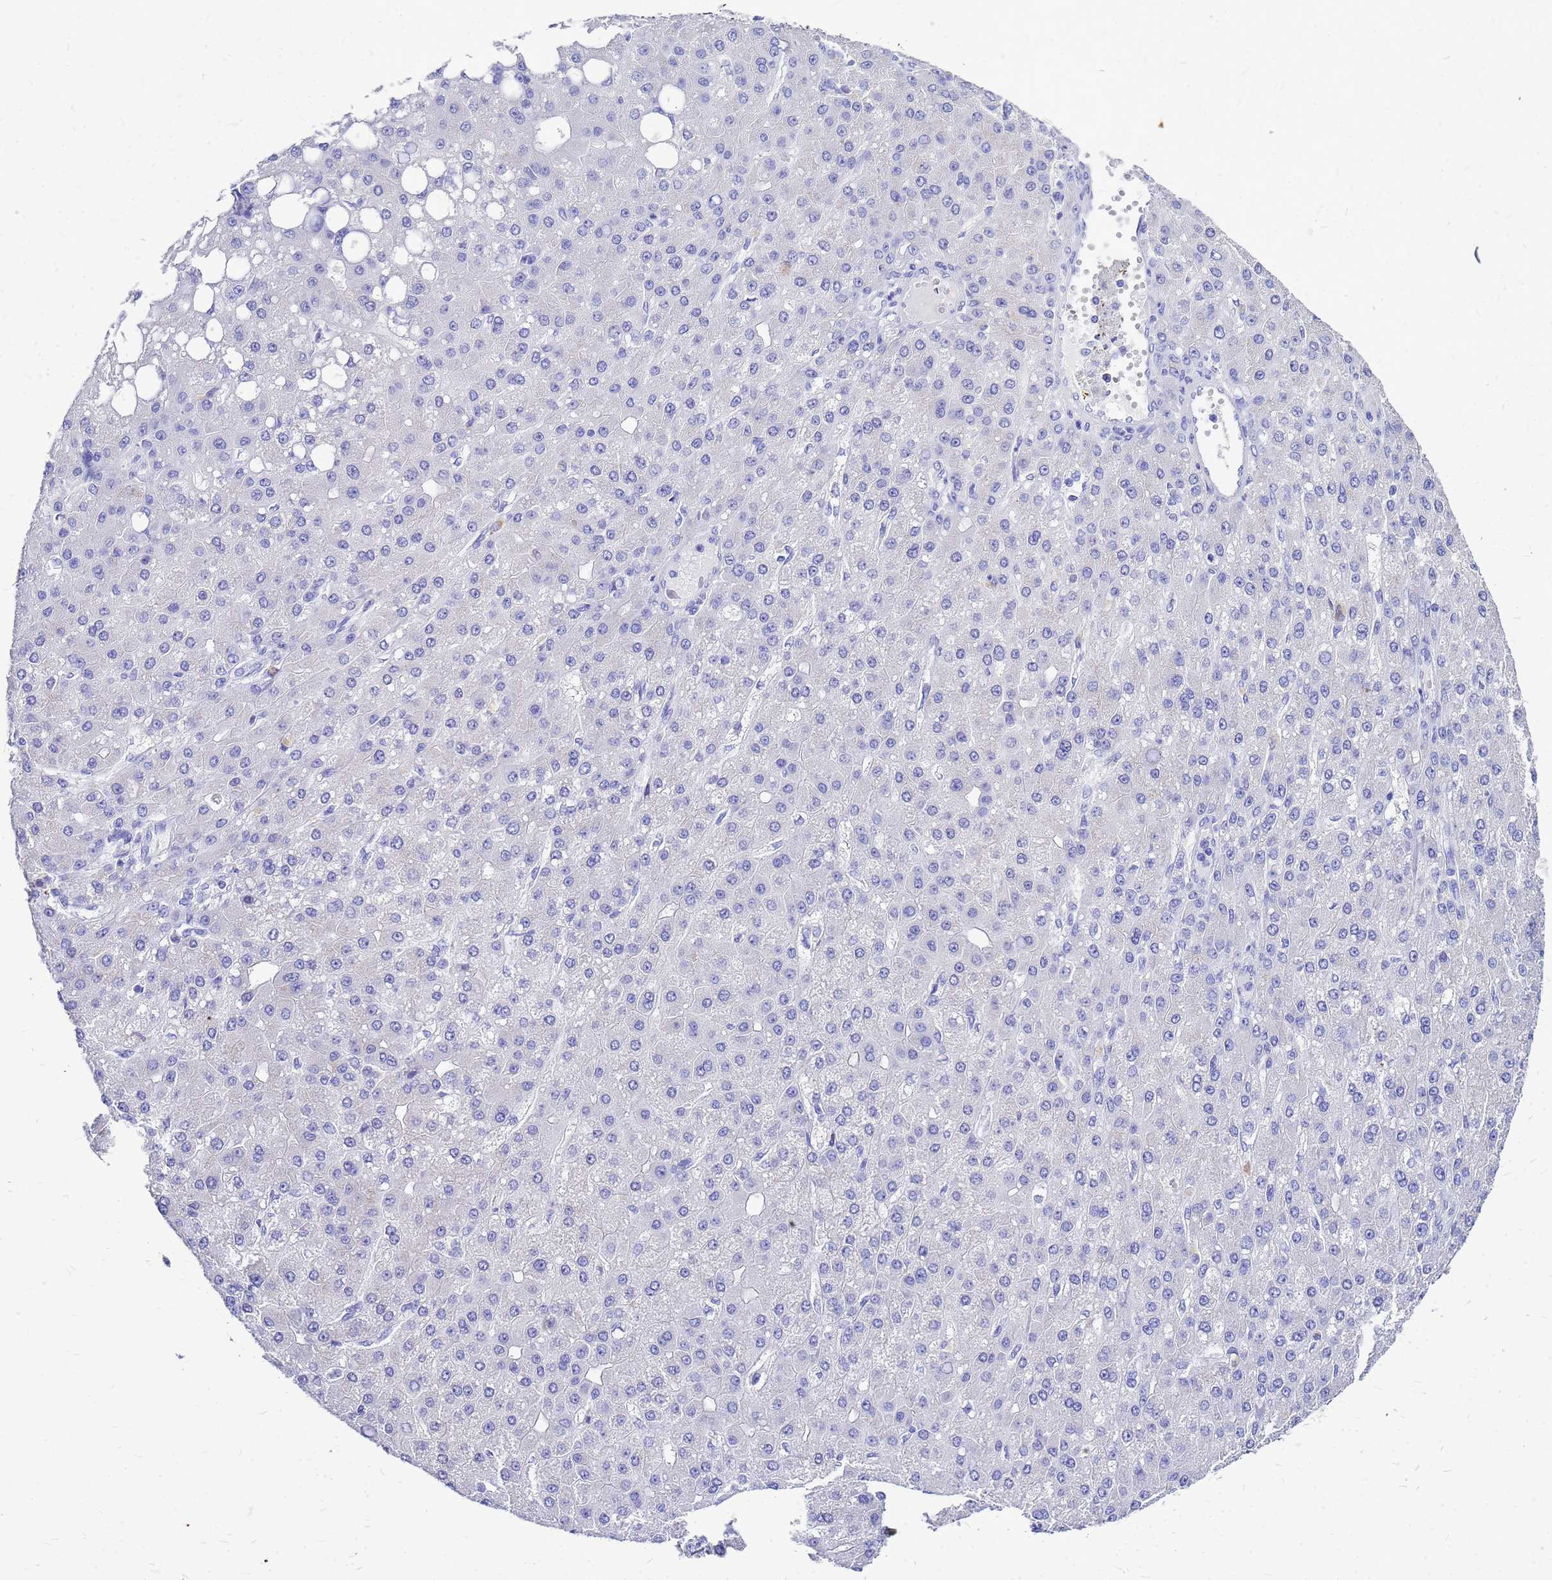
{"staining": {"intensity": "negative", "quantity": "none", "location": "none"}, "tissue": "liver cancer", "cell_type": "Tumor cells", "image_type": "cancer", "snomed": [{"axis": "morphology", "description": "Carcinoma, Hepatocellular, NOS"}, {"axis": "topography", "description": "Liver"}], "caption": "This is an IHC histopathology image of liver cancer (hepatocellular carcinoma). There is no positivity in tumor cells.", "gene": "OR52E2", "patient": {"sex": "male", "age": 67}}